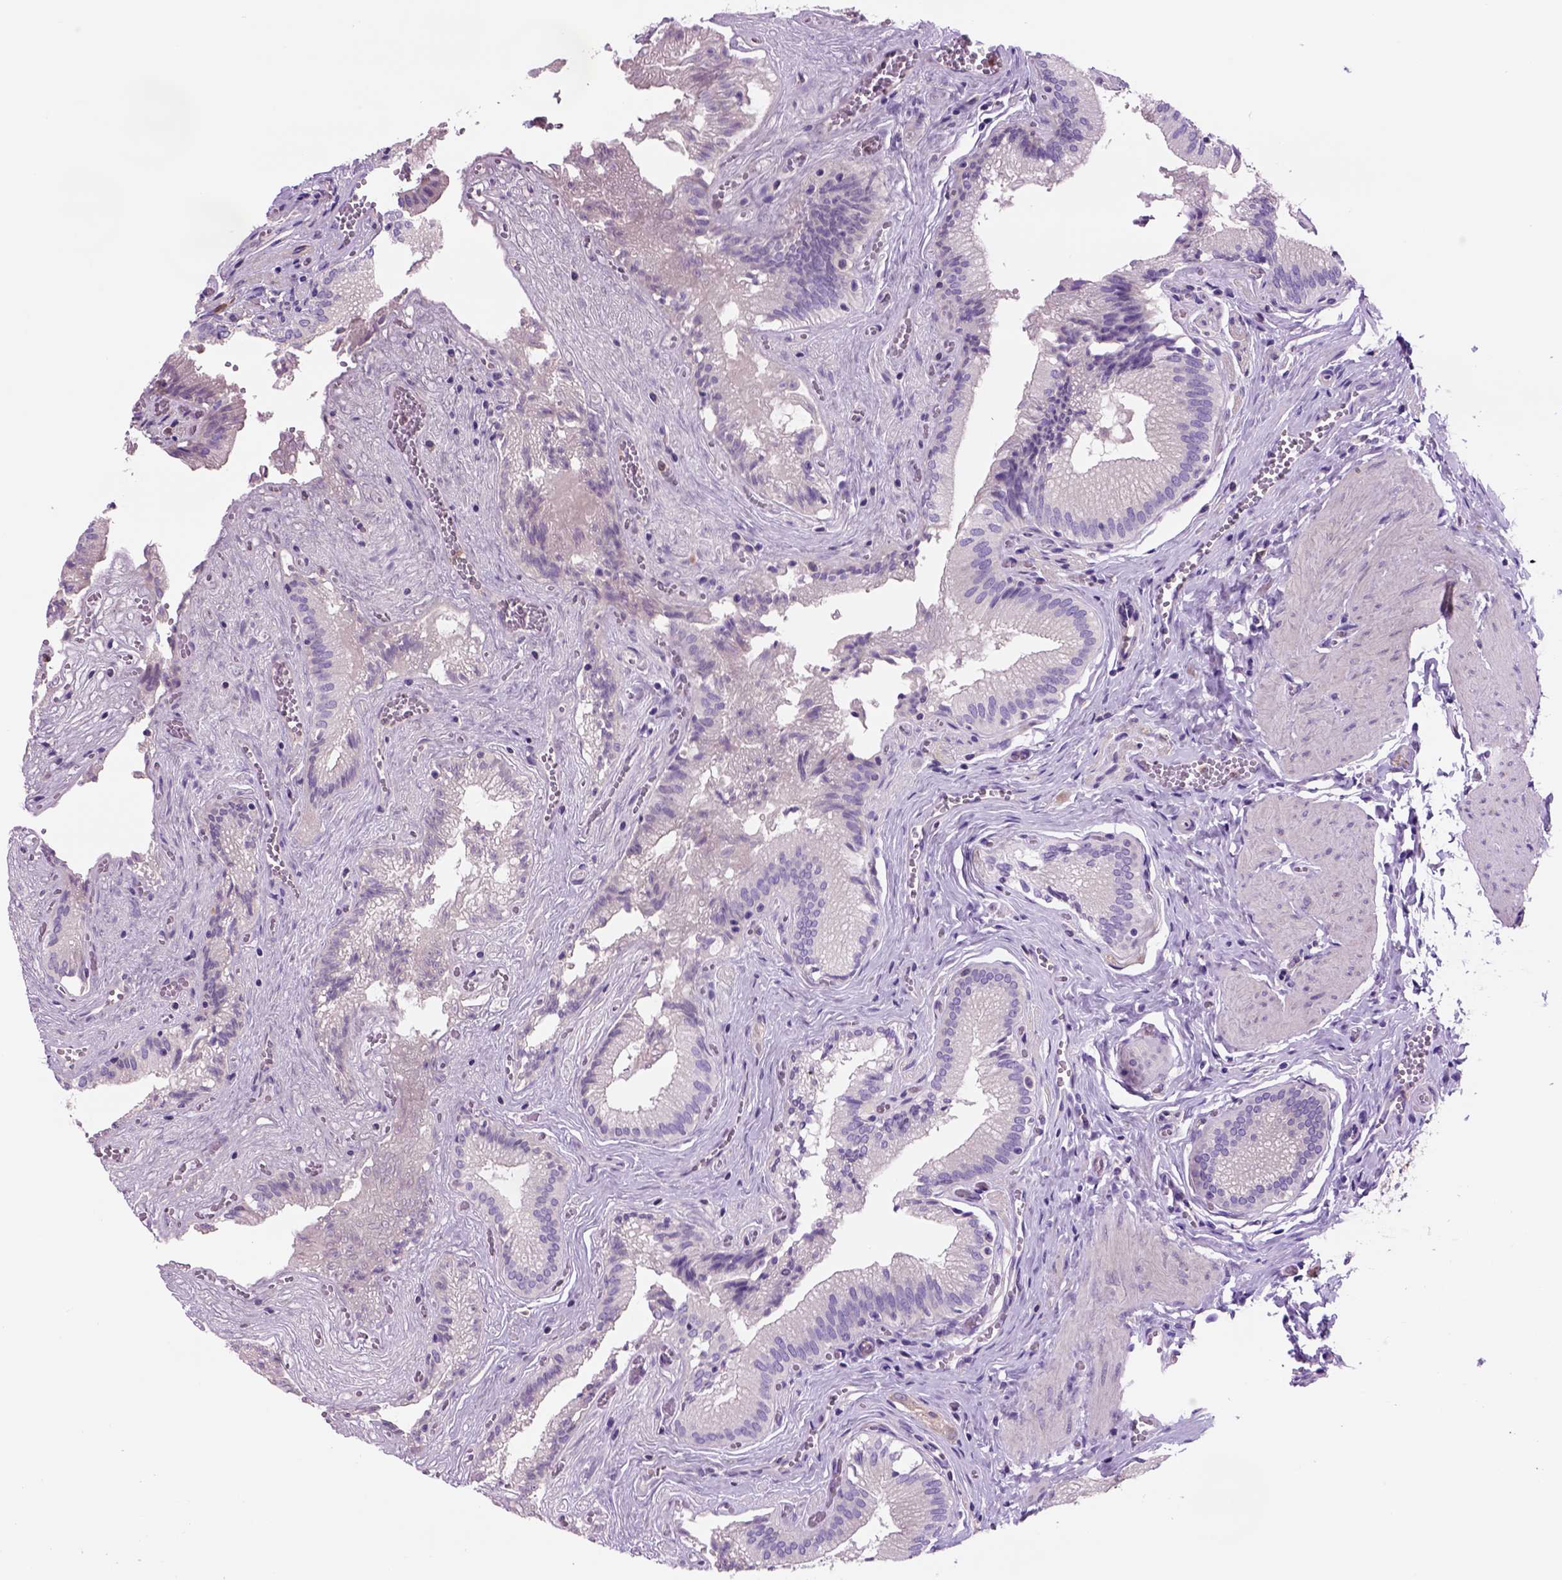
{"staining": {"intensity": "negative", "quantity": "none", "location": "none"}, "tissue": "gallbladder", "cell_type": "Glandular cells", "image_type": "normal", "snomed": [{"axis": "morphology", "description": "Normal tissue, NOS"}, {"axis": "topography", "description": "Gallbladder"}, {"axis": "topography", "description": "Peripheral nerve tissue"}], "caption": "The histopathology image reveals no significant staining in glandular cells of gallbladder. (IHC, brightfield microscopy, high magnification).", "gene": "PIAS3", "patient": {"sex": "male", "age": 17}}